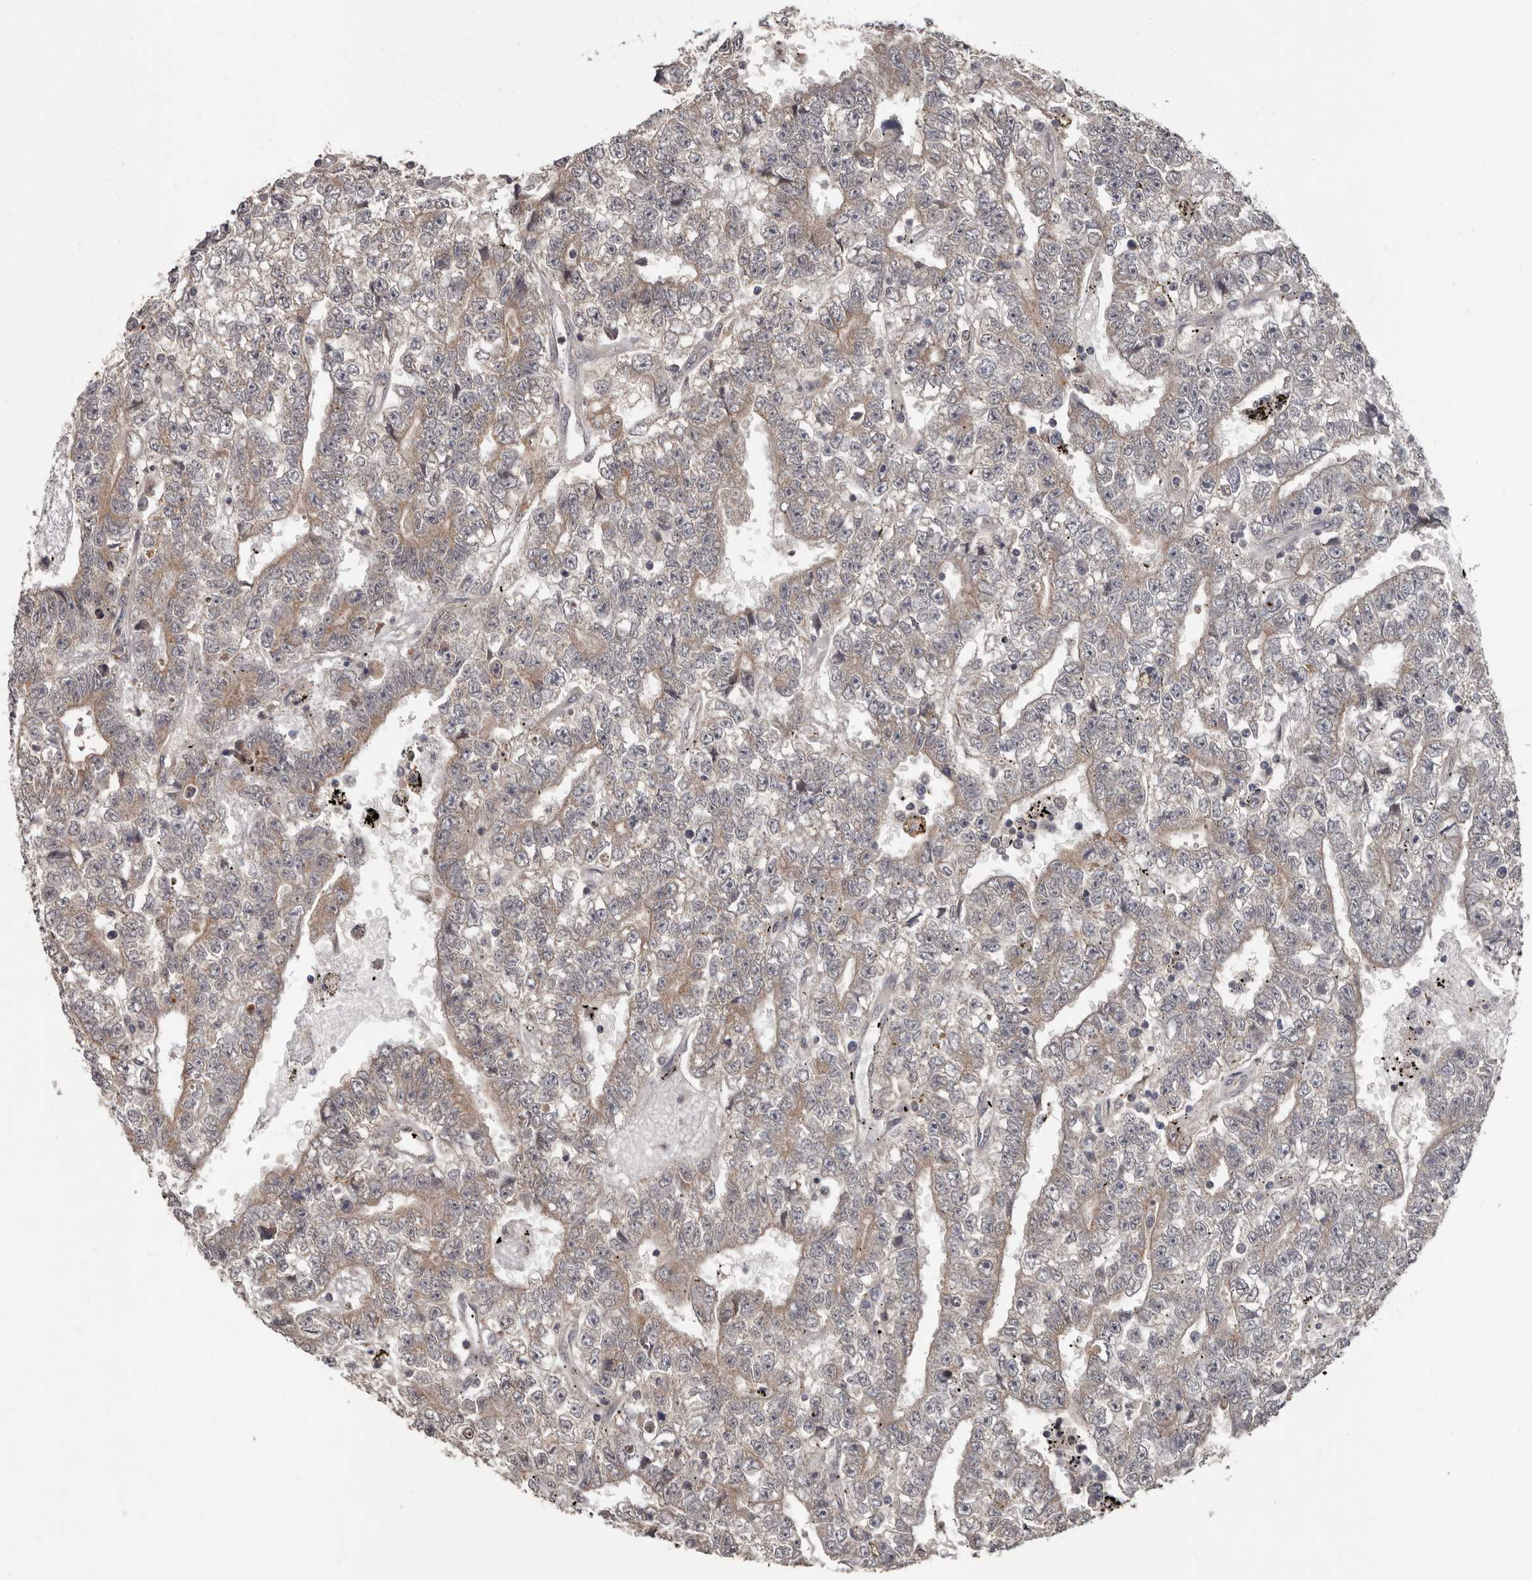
{"staining": {"intensity": "moderate", "quantity": "25%-75%", "location": "cytoplasmic/membranous"}, "tissue": "testis cancer", "cell_type": "Tumor cells", "image_type": "cancer", "snomed": [{"axis": "morphology", "description": "Carcinoma, Embryonal, NOS"}, {"axis": "topography", "description": "Testis"}], "caption": "Protein positivity by immunohistochemistry (IHC) displays moderate cytoplasmic/membranous staining in approximately 25%-75% of tumor cells in embryonal carcinoma (testis).", "gene": "FGFR4", "patient": {"sex": "male", "age": 25}}